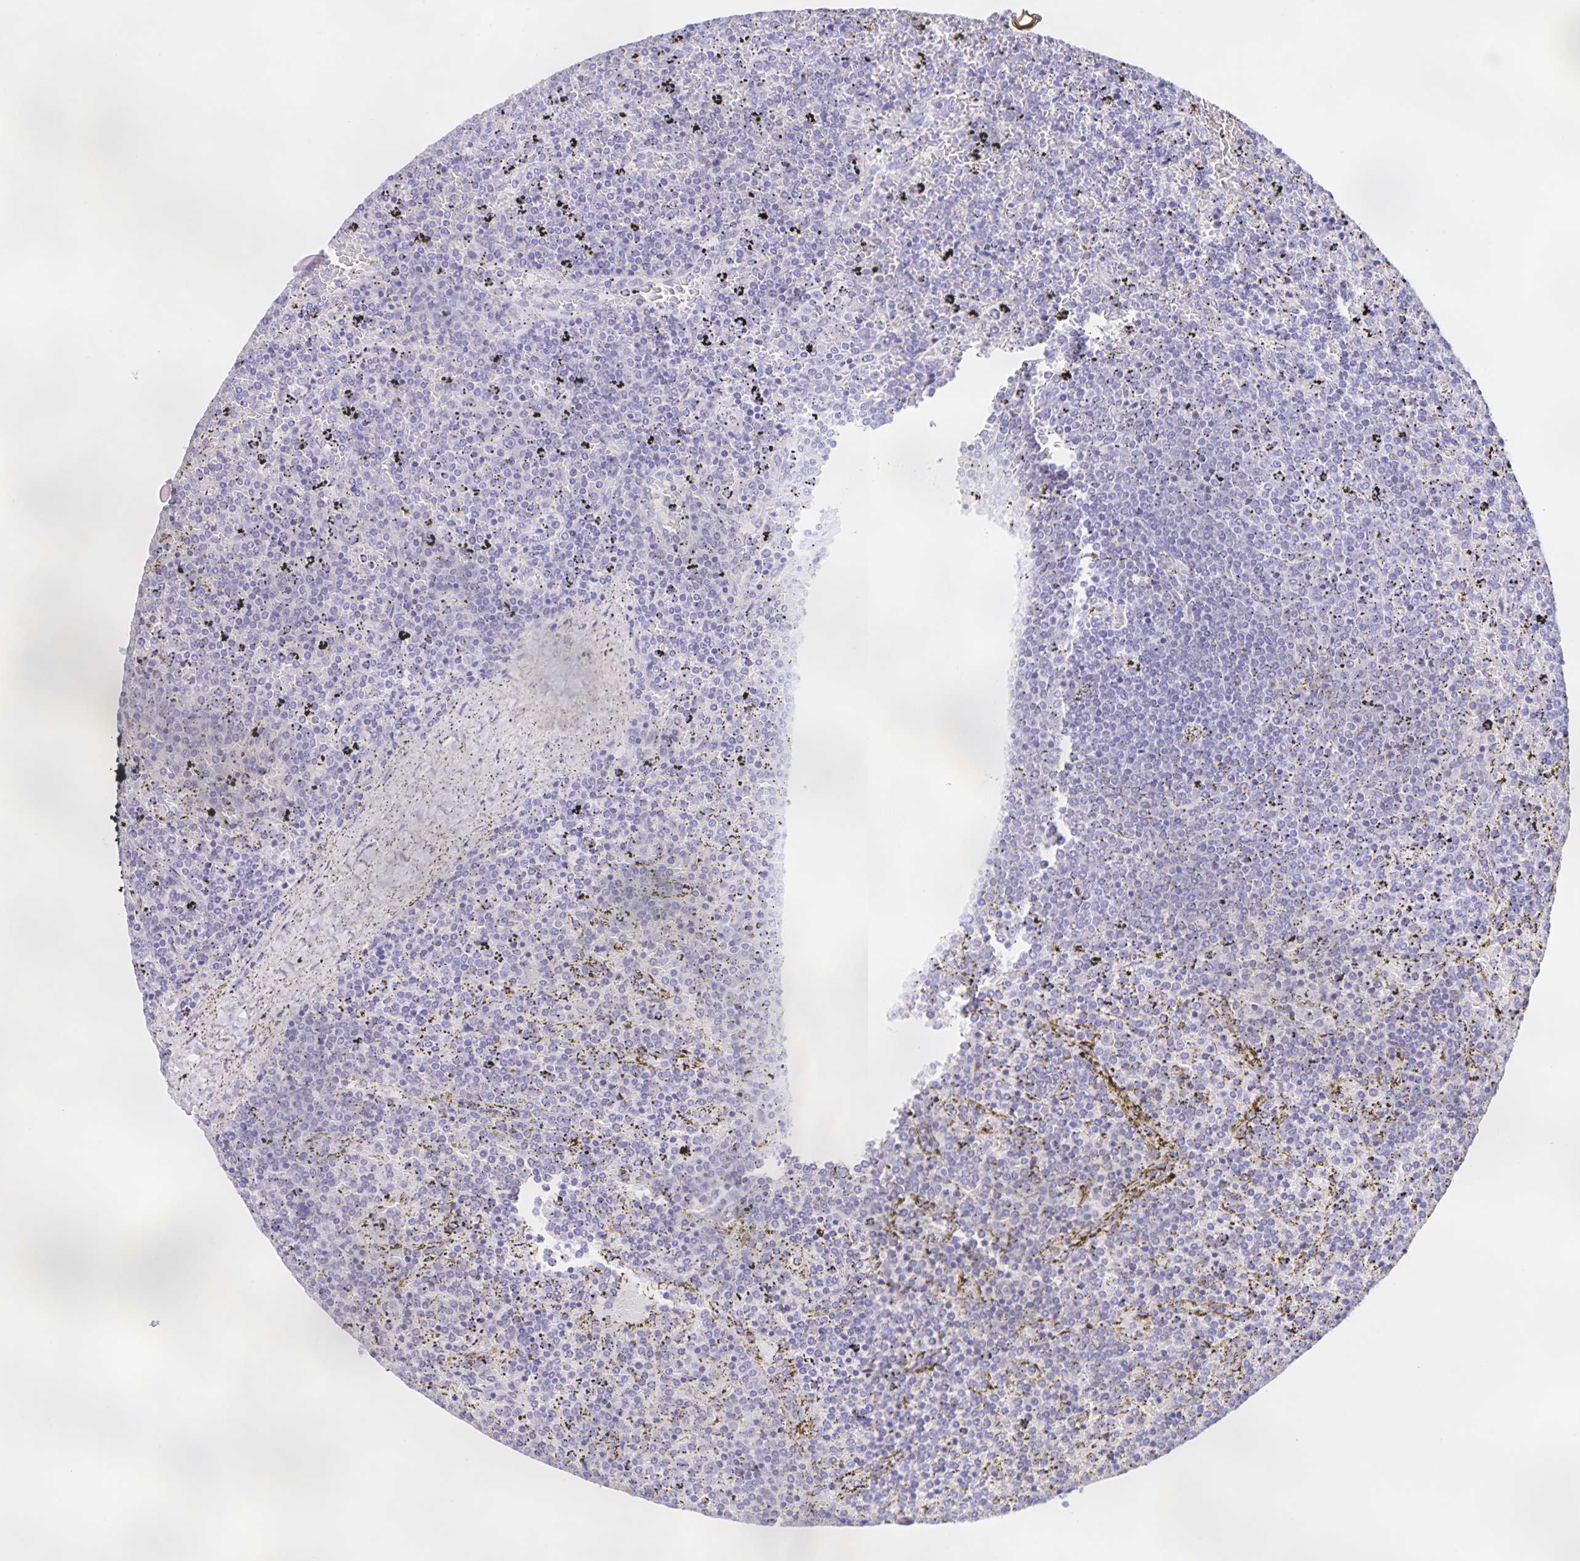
{"staining": {"intensity": "negative", "quantity": "none", "location": "none"}, "tissue": "lymphoma", "cell_type": "Tumor cells", "image_type": "cancer", "snomed": [{"axis": "morphology", "description": "Malignant lymphoma, non-Hodgkin's type, Low grade"}, {"axis": "topography", "description": "Spleen"}], "caption": "The histopathology image reveals no significant staining in tumor cells of lymphoma.", "gene": "CATSPER4", "patient": {"sex": "female", "age": 77}}